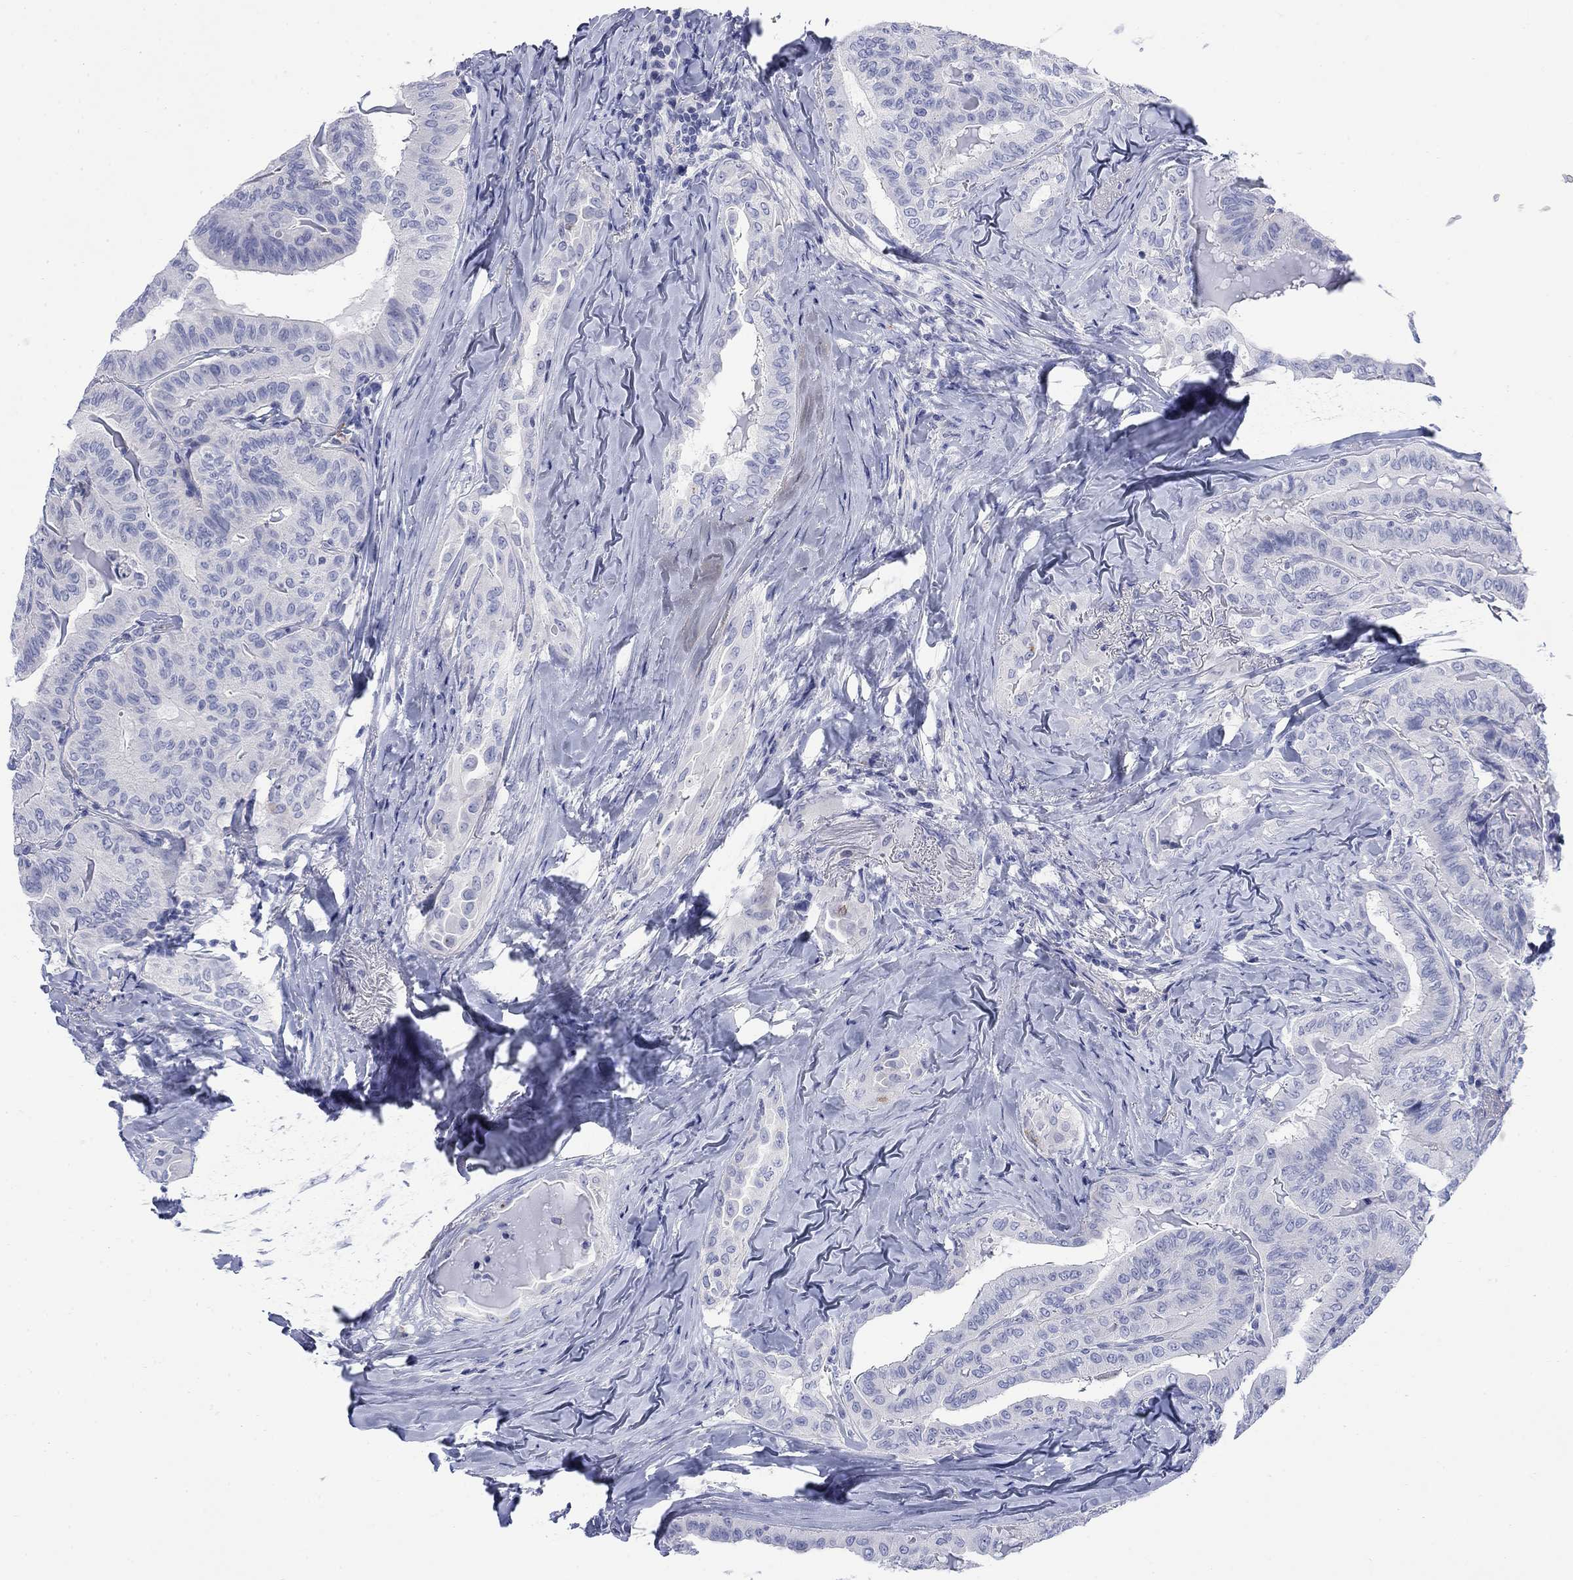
{"staining": {"intensity": "negative", "quantity": "none", "location": "none"}, "tissue": "thyroid cancer", "cell_type": "Tumor cells", "image_type": "cancer", "snomed": [{"axis": "morphology", "description": "Papillary adenocarcinoma, NOS"}, {"axis": "topography", "description": "Thyroid gland"}], "caption": "Immunohistochemical staining of thyroid cancer (papillary adenocarcinoma) displays no significant staining in tumor cells.", "gene": "IGF2BP3", "patient": {"sex": "female", "age": 68}}